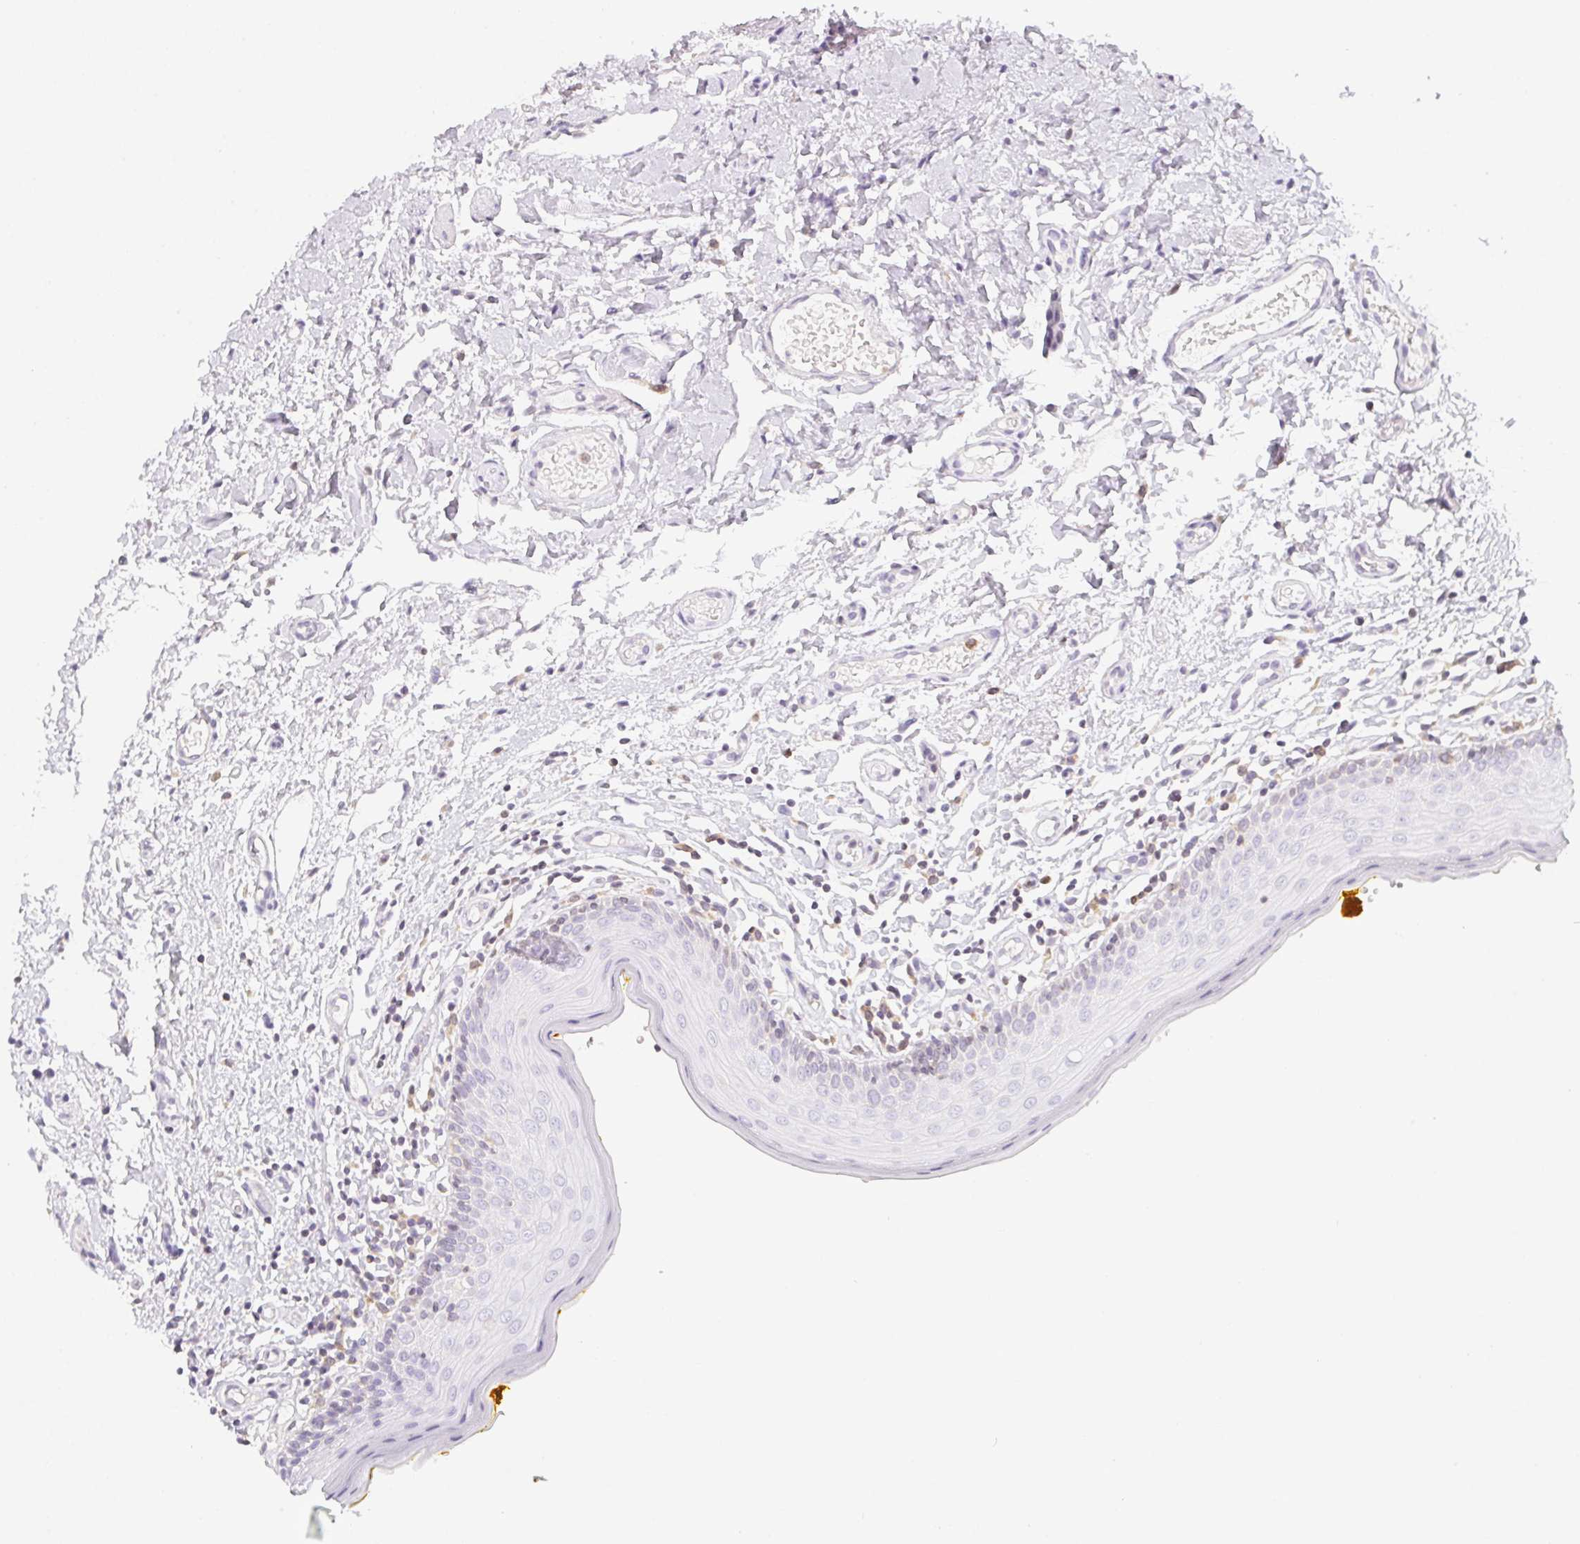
{"staining": {"intensity": "negative", "quantity": "none", "location": "none"}, "tissue": "oral mucosa", "cell_type": "Squamous epithelial cells", "image_type": "normal", "snomed": [{"axis": "morphology", "description": "Normal tissue, NOS"}, {"axis": "topography", "description": "Oral tissue"}, {"axis": "topography", "description": "Tounge, NOS"}], "caption": "Immunohistochemistry image of normal human oral mucosa stained for a protein (brown), which displays no positivity in squamous epithelial cells.", "gene": "SOAT1", "patient": {"sex": "female", "age": 58}}